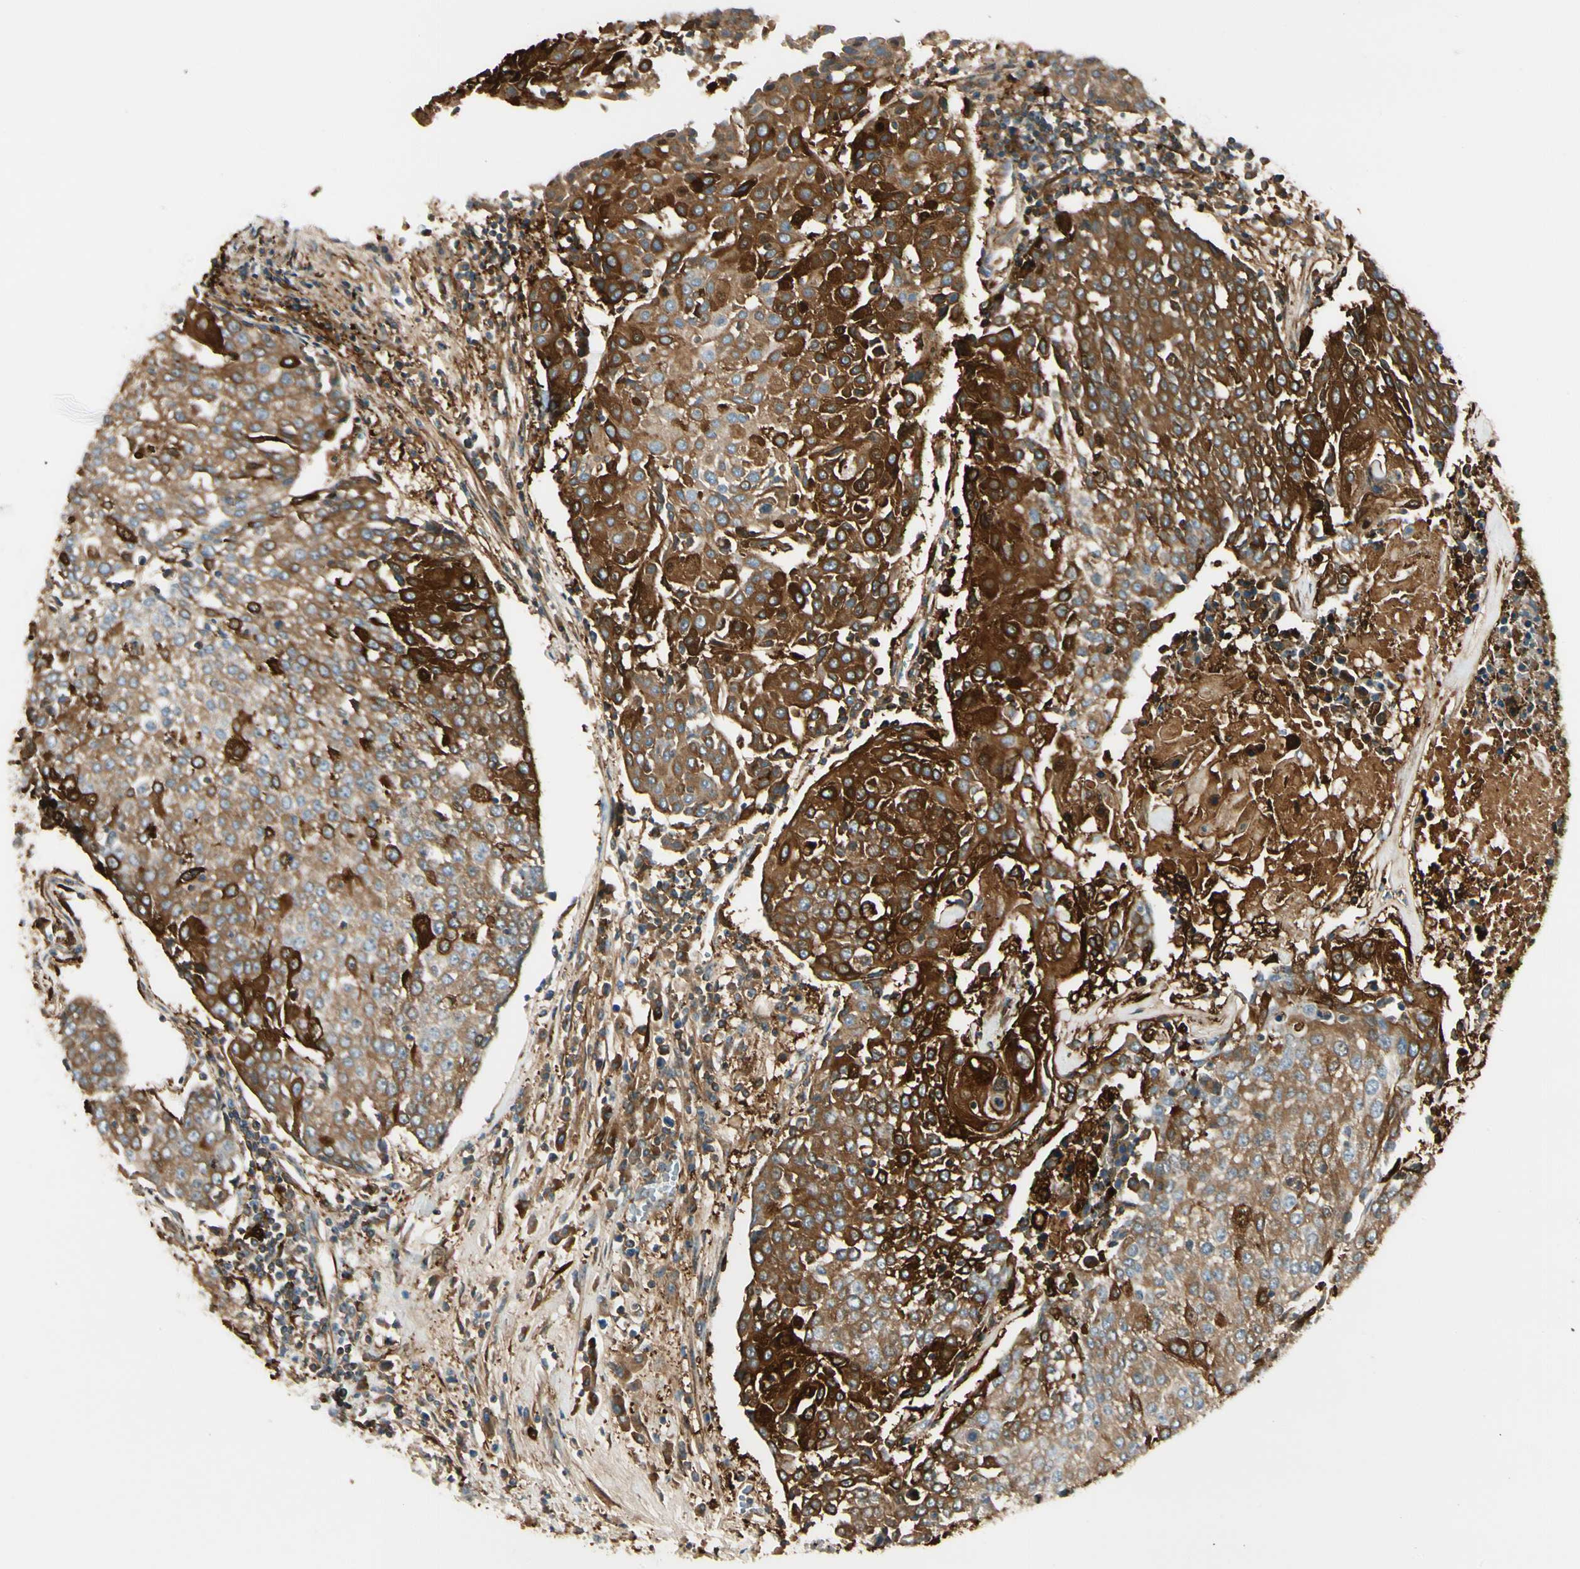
{"staining": {"intensity": "strong", "quantity": "25%-75%", "location": "cytoplasmic/membranous"}, "tissue": "urothelial cancer", "cell_type": "Tumor cells", "image_type": "cancer", "snomed": [{"axis": "morphology", "description": "Urothelial carcinoma, High grade"}, {"axis": "topography", "description": "Urinary bladder"}], "caption": "Immunohistochemical staining of urothelial cancer displays high levels of strong cytoplasmic/membranous positivity in about 25%-75% of tumor cells.", "gene": "FTH1", "patient": {"sex": "female", "age": 85}}